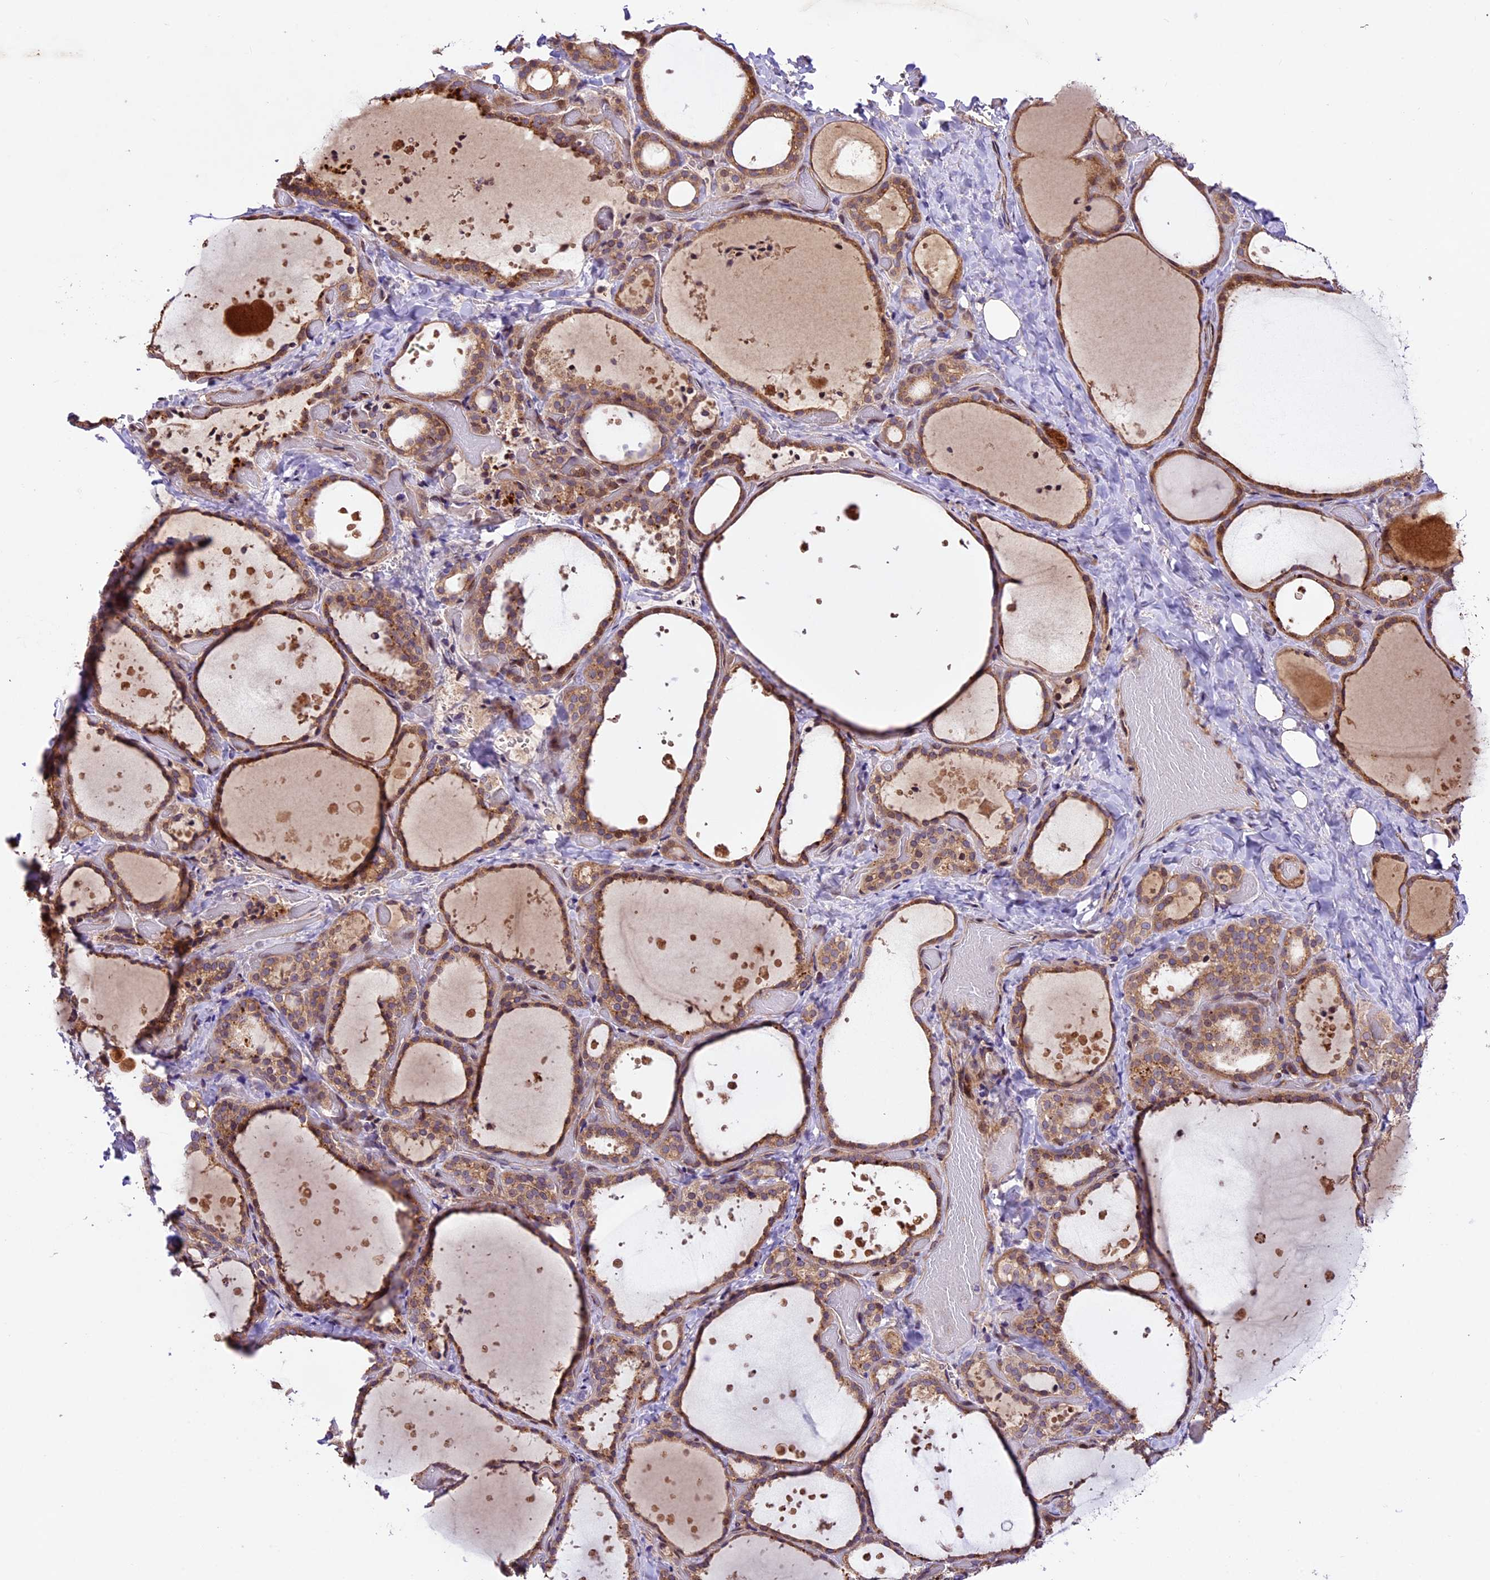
{"staining": {"intensity": "moderate", "quantity": ">75%", "location": "cytoplasmic/membranous,nuclear"}, "tissue": "thyroid gland", "cell_type": "Glandular cells", "image_type": "normal", "snomed": [{"axis": "morphology", "description": "Normal tissue, NOS"}, {"axis": "topography", "description": "Thyroid gland"}], "caption": "Thyroid gland was stained to show a protein in brown. There is medium levels of moderate cytoplasmic/membranous,nuclear expression in approximately >75% of glandular cells. Nuclei are stained in blue.", "gene": "CCSER1", "patient": {"sex": "female", "age": 44}}